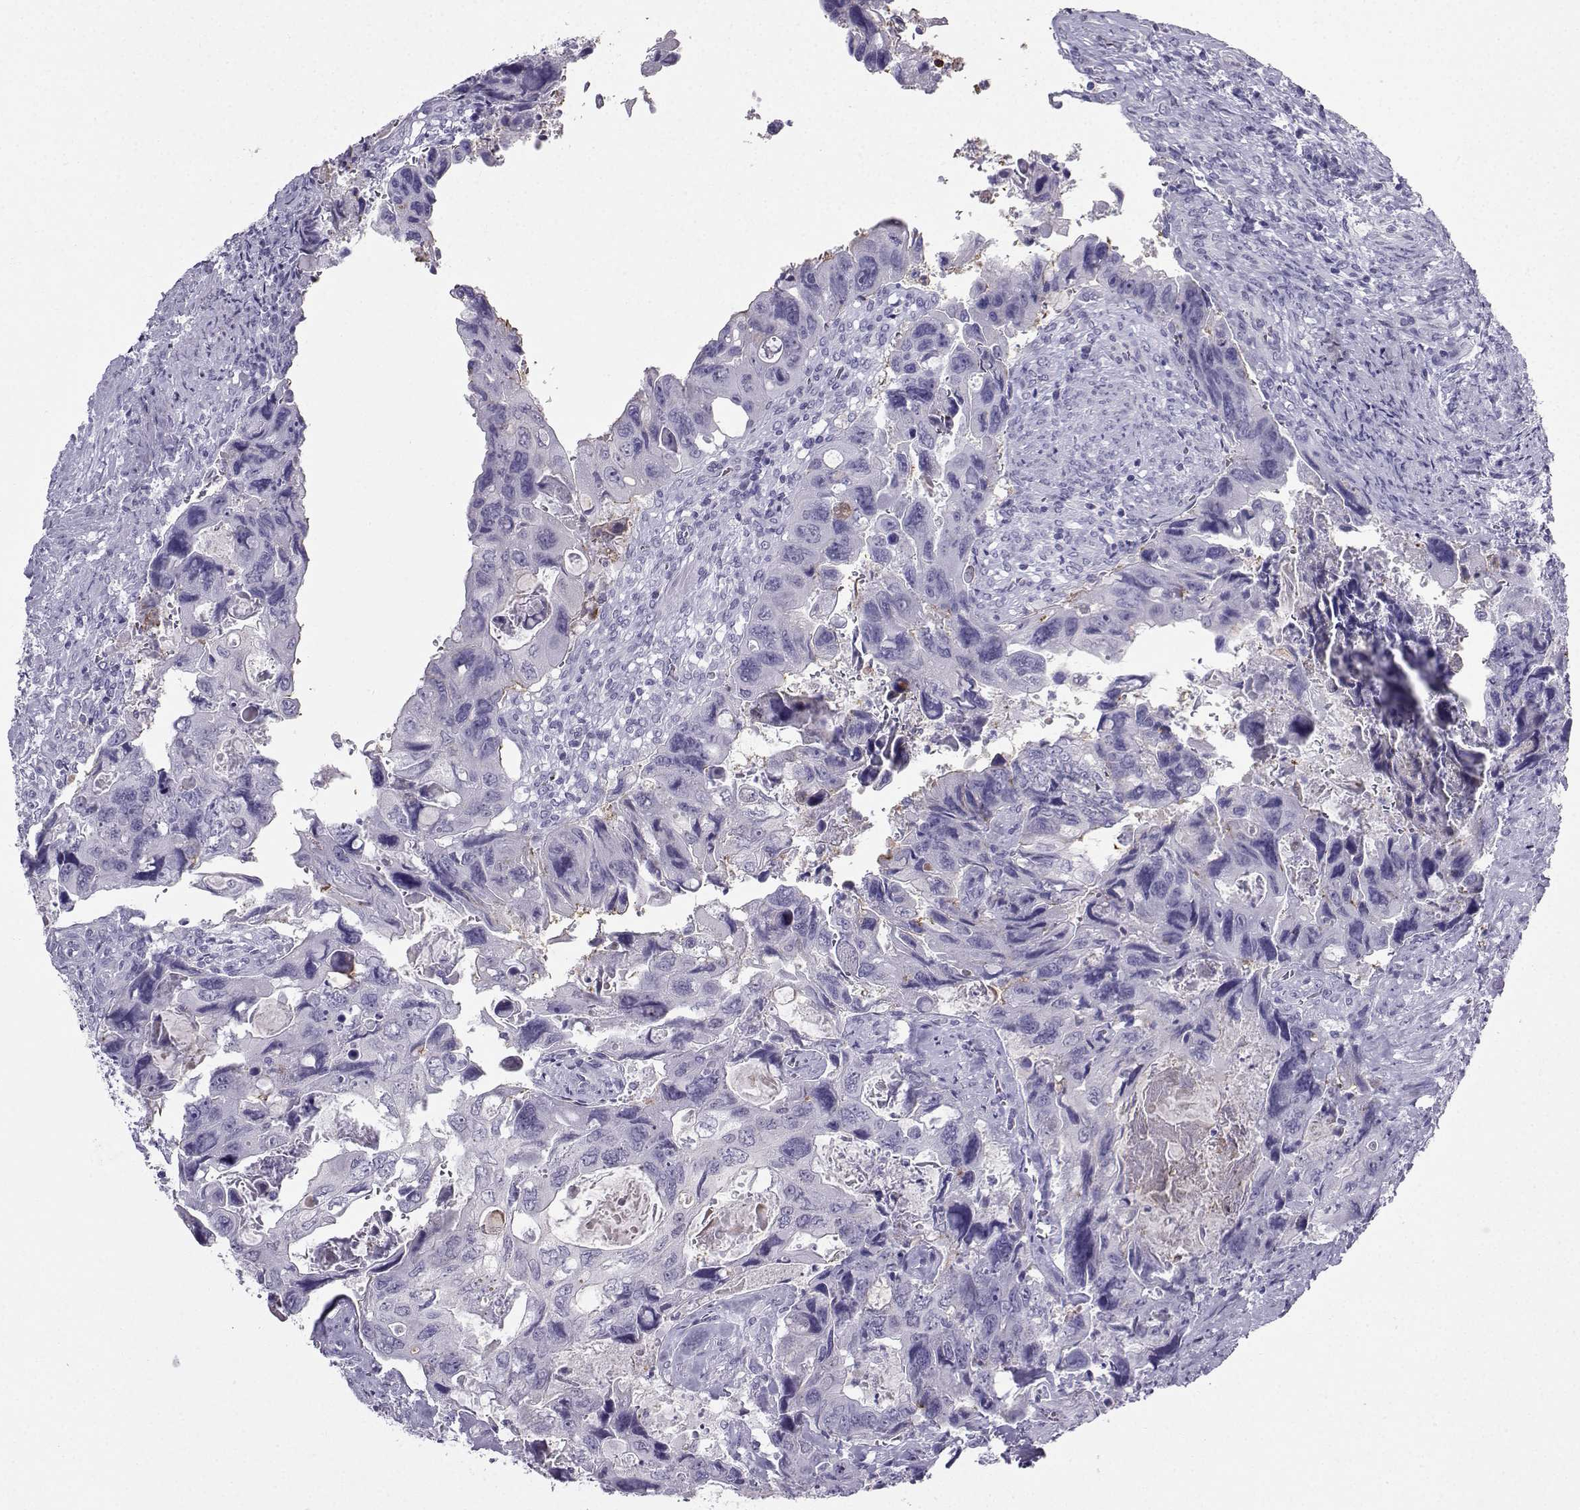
{"staining": {"intensity": "negative", "quantity": "none", "location": "none"}, "tissue": "colorectal cancer", "cell_type": "Tumor cells", "image_type": "cancer", "snomed": [{"axis": "morphology", "description": "Adenocarcinoma, NOS"}, {"axis": "topography", "description": "Rectum"}], "caption": "Protein analysis of colorectal cancer (adenocarcinoma) shows no significant staining in tumor cells.", "gene": "IQCD", "patient": {"sex": "male", "age": 62}}